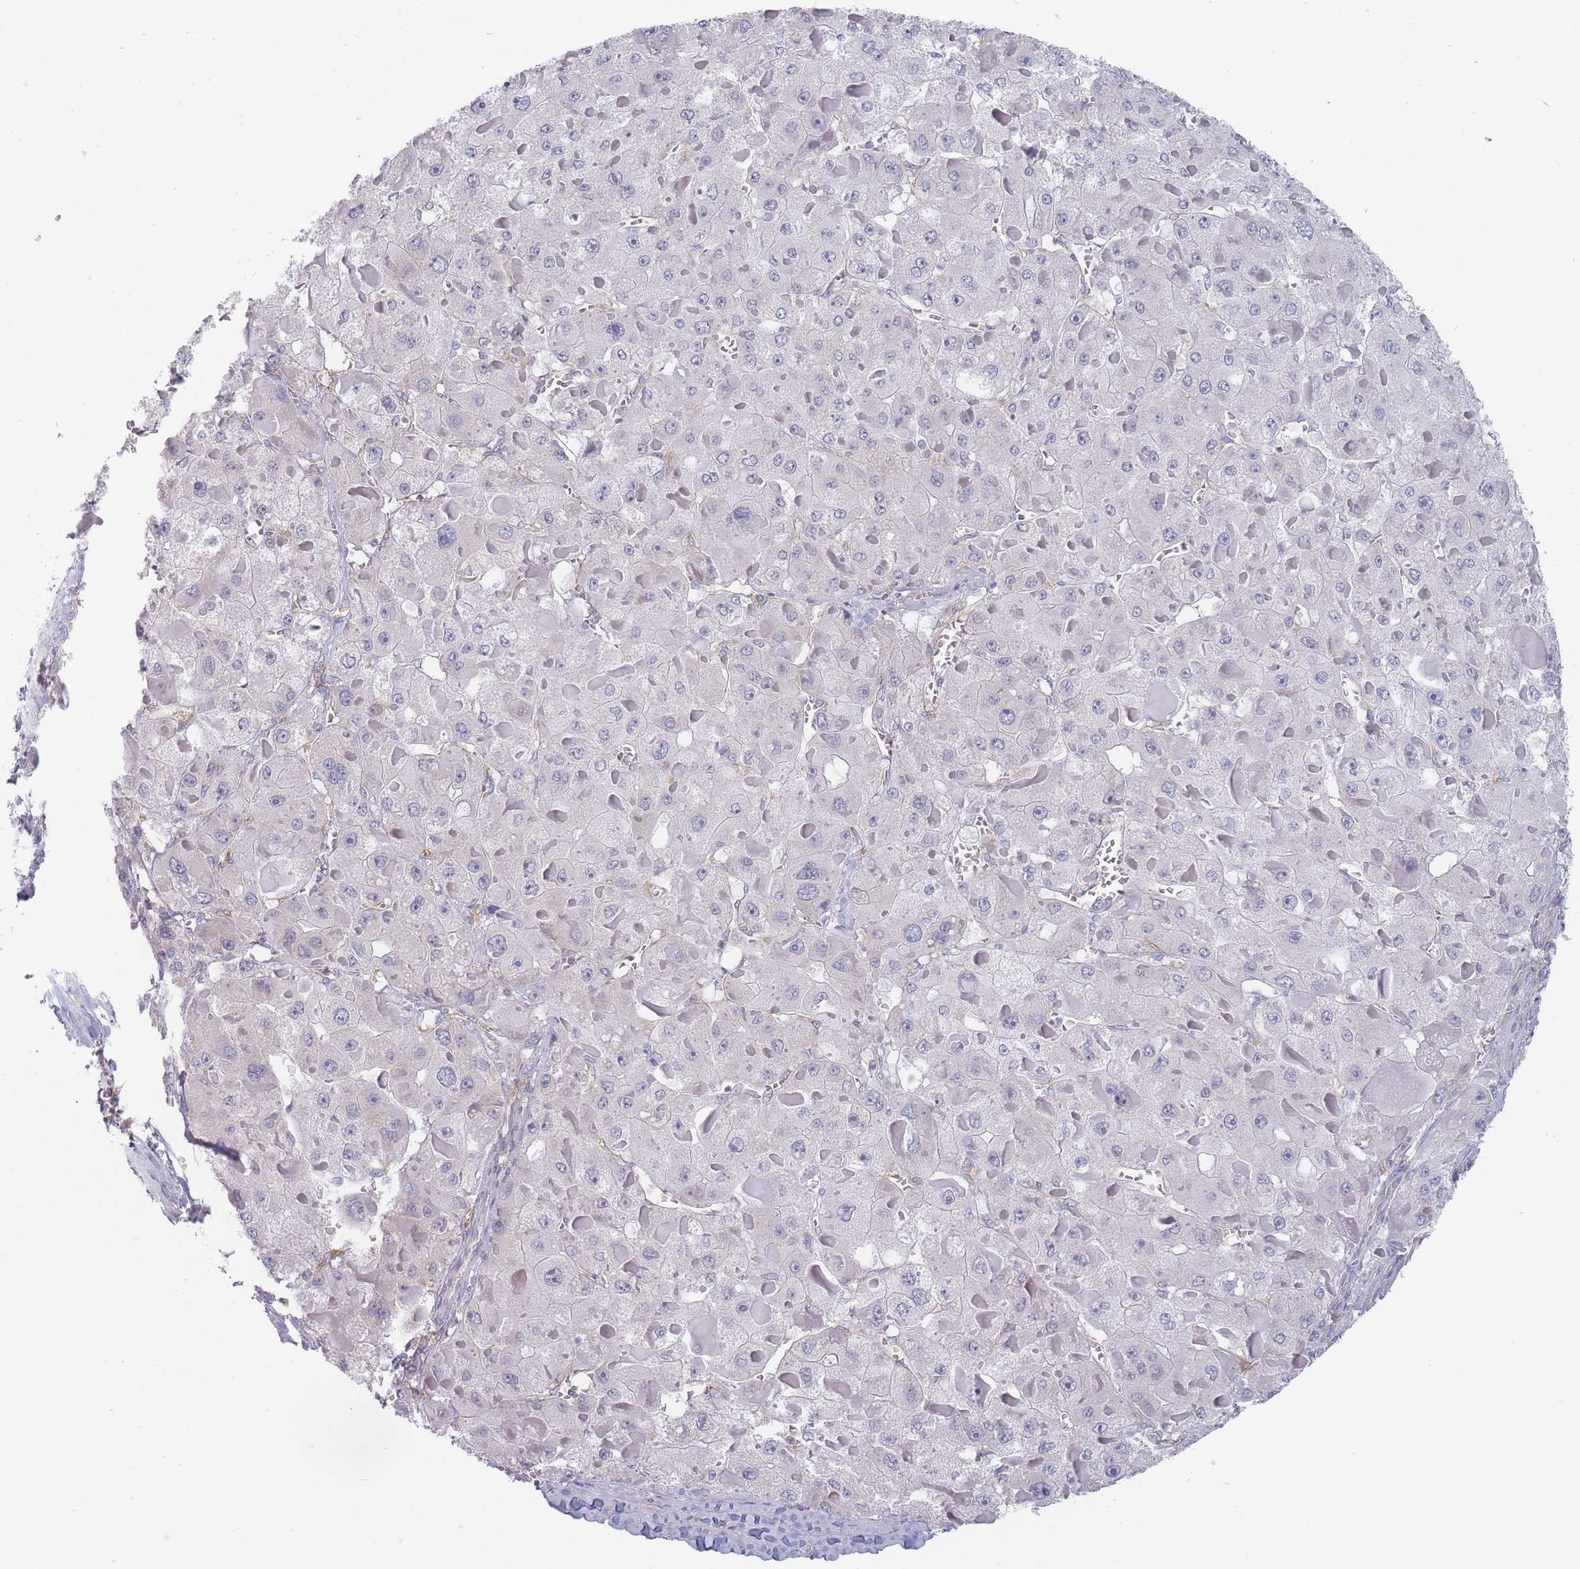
{"staining": {"intensity": "negative", "quantity": "none", "location": "none"}, "tissue": "liver cancer", "cell_type": "Tumor cells", "image_type": "cancer", "snomed": [{"axis": "morphology", "description": "Carcinoma, Hepatocellular, NOS"}, {"axis": "topography", "description": "Liver"}], "caption": "Tumor cells show no significant expression in hepatocellular carcinoma (liver).", "gene": "MAP1S", "patient": {"sex": "female", "age": 73}}